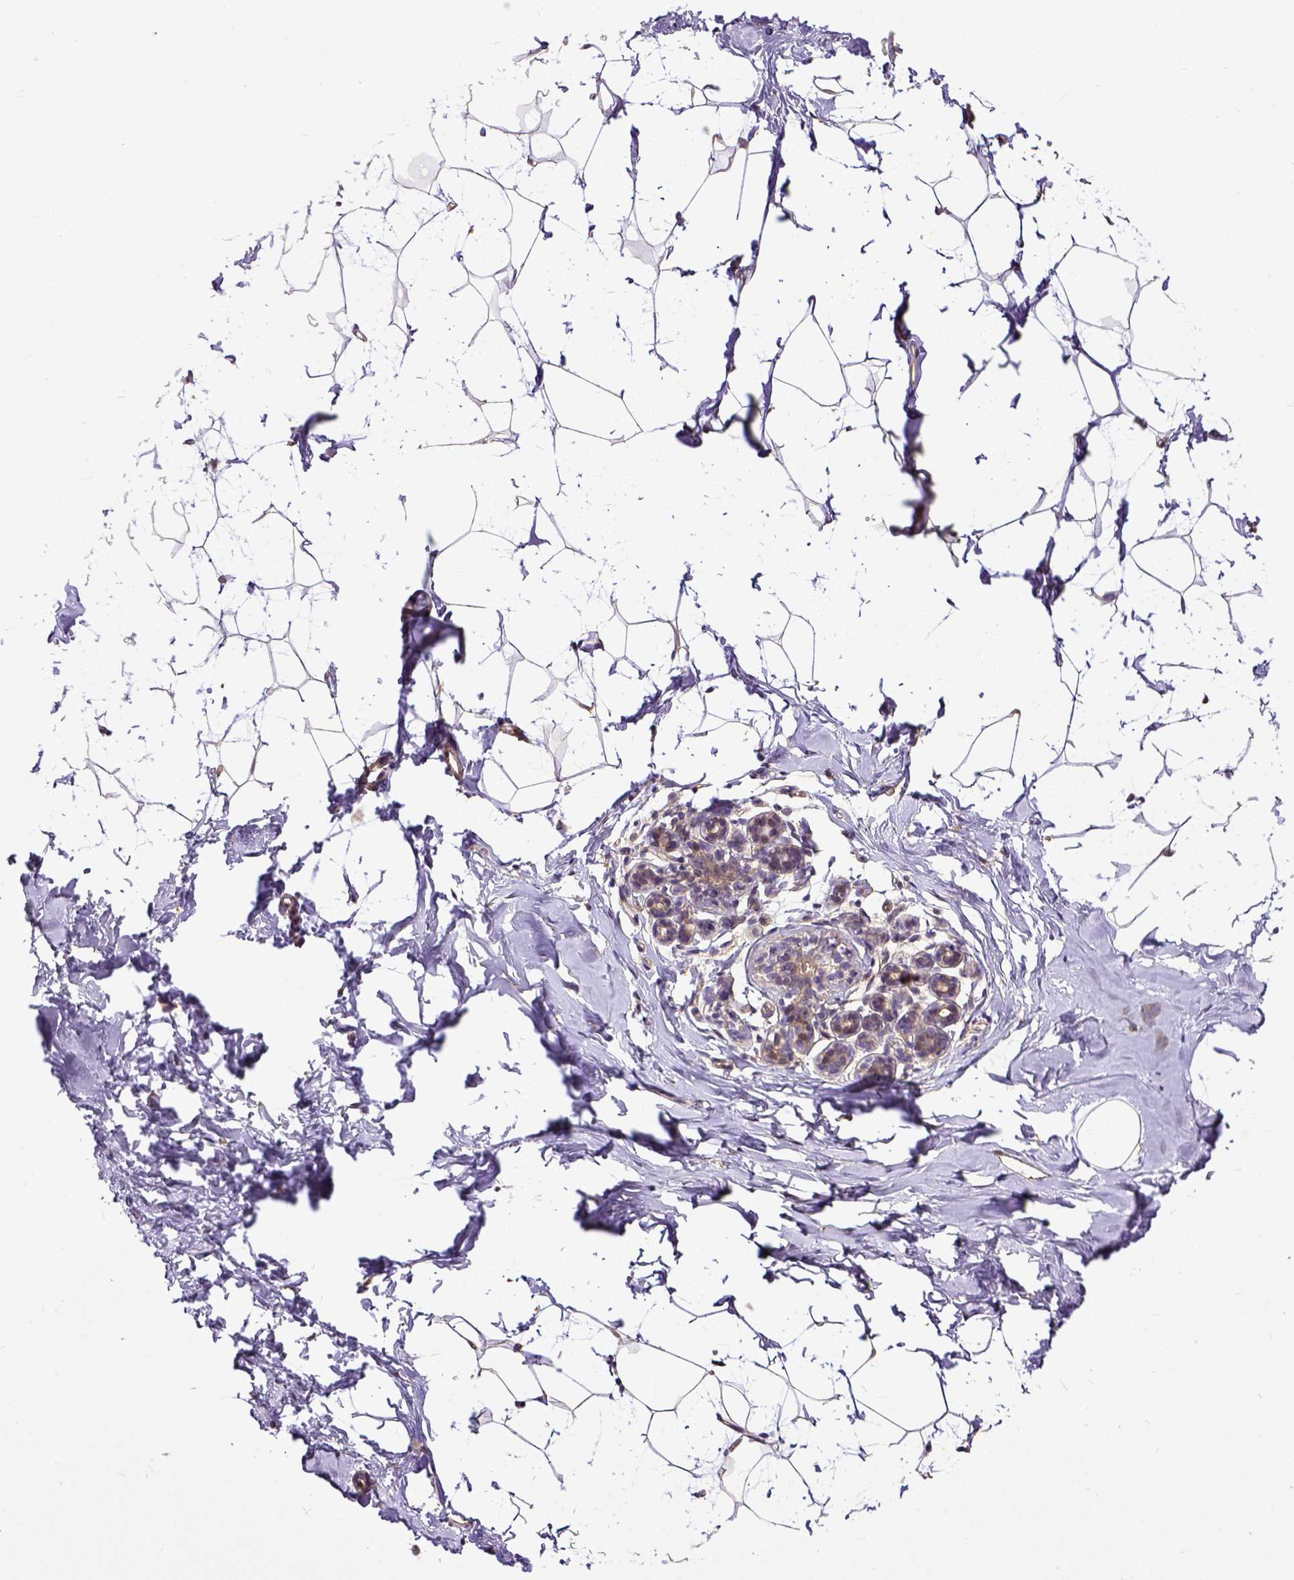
{"staining": {"intensity": "weak", "quantity": ">75%", "location": "cytoplasmic/membranous"}, "tissue": "breast", "cell_type": "Adipocytes", "image_type": "normal", "snomed": [{"axis": "morphology", "description": "Normal tissue, NOS"}, {"axis": "topography", "description": "Breast"}], "caption": "About >75% of adipocytes in benign breast exhibit weak cytoplasmic/membranous protein expression as visualized by brown immunohistochemical staining.", "gene": "DICER1", "patient": {"sex": "female", "age": 32}}